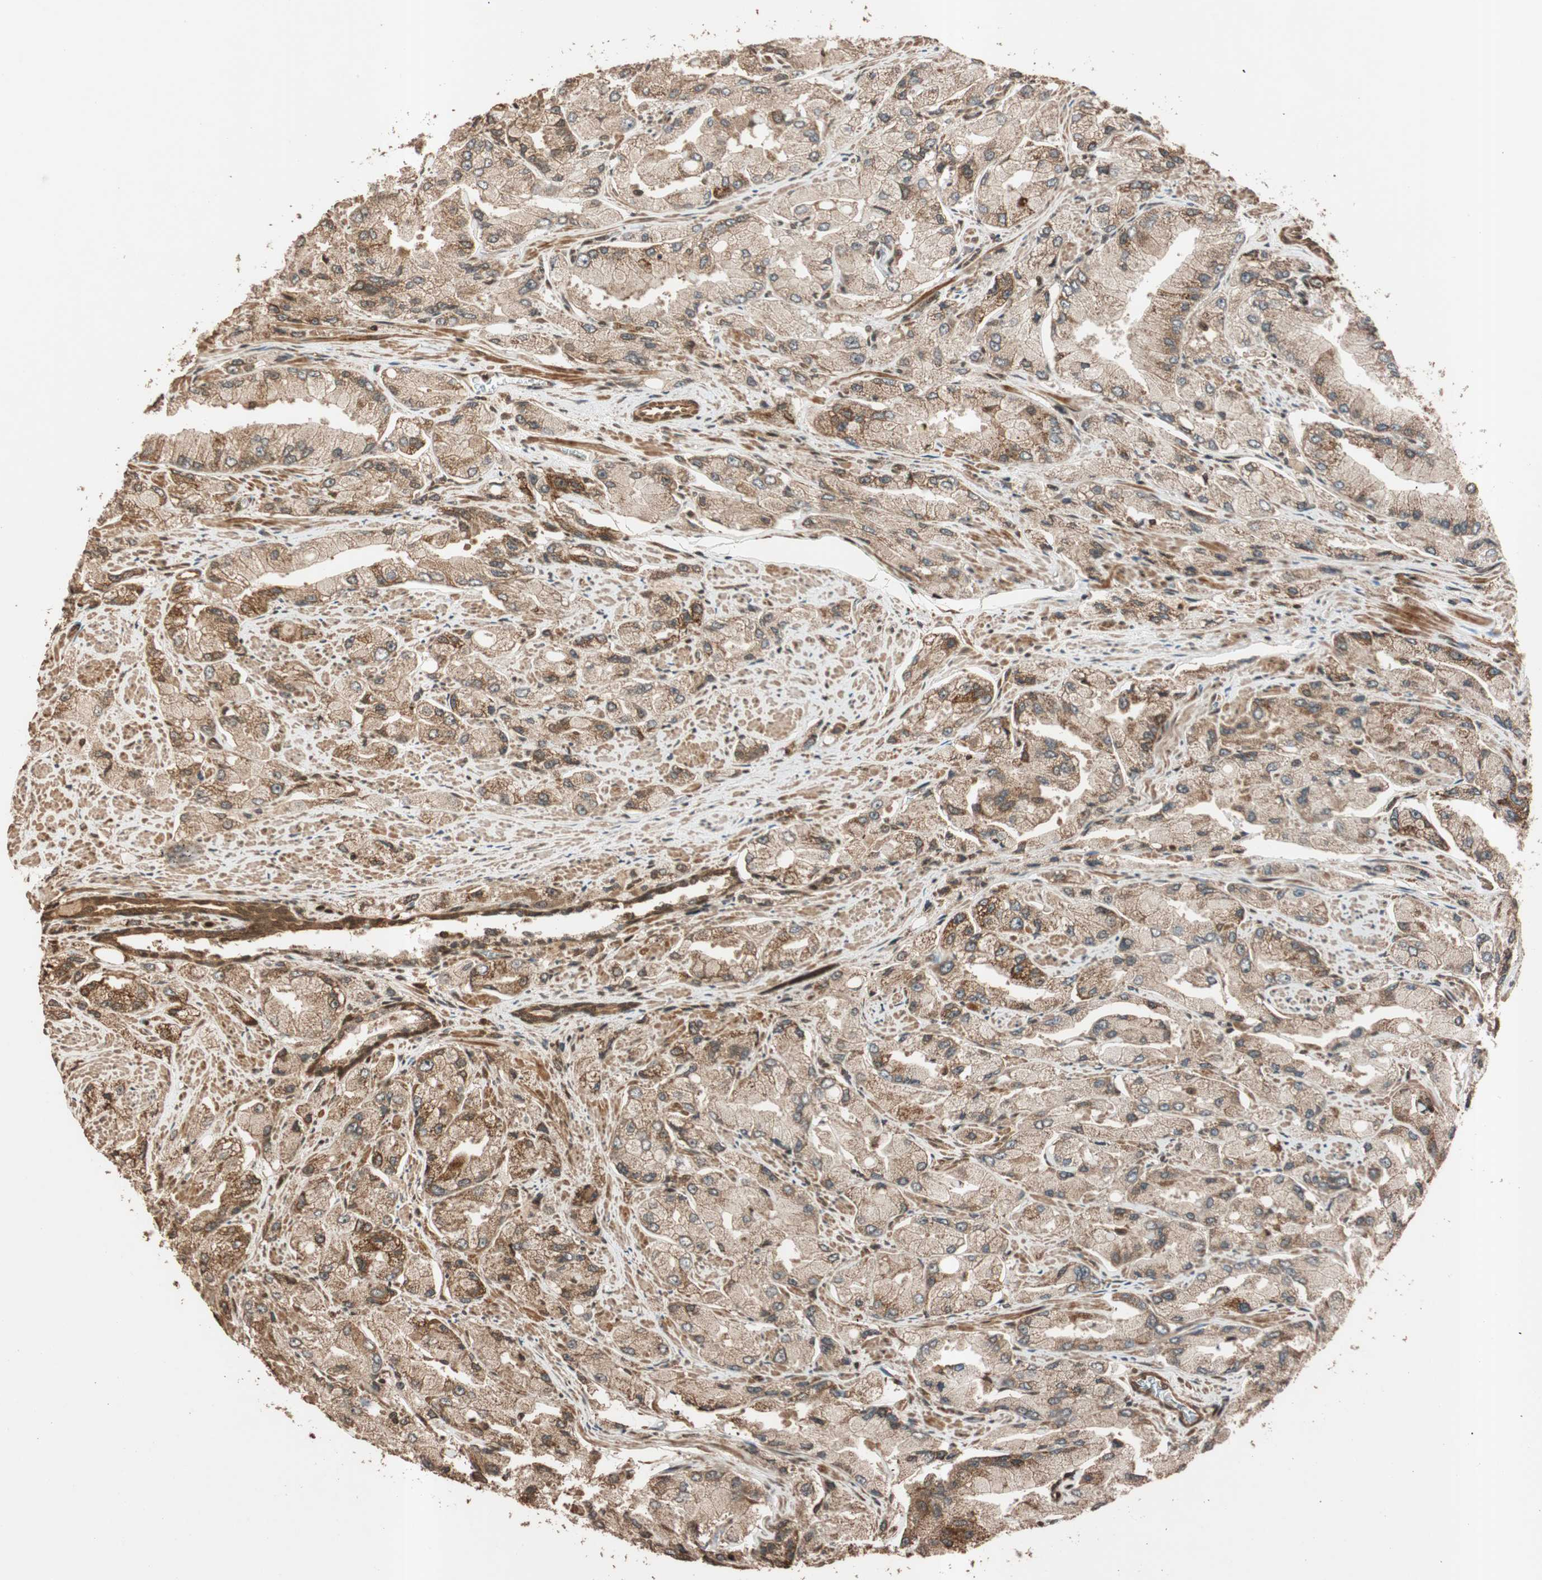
{"staining": {"intensity": "moderate", "quantity": ">75%", "location": "cytoplasmic/membranous"}, "tissue": "prostate cancer", "cell_type": "Tumor cells", "image_type": "cancer", "snomed": [{"axis": "morphology", "description": "Adenocarcinoma, High grade"}, {"axis": "topography", "description": "Prostate"}], "caption": "An image of prostate cancer (adenocarcinoma (high-grade)) stained for a protein exhibits moderate cytoplasmic/membranous brown staining in tumor cells.", "gene": "ALKBH5", "patient": {"sex": "male", "age": 58}}